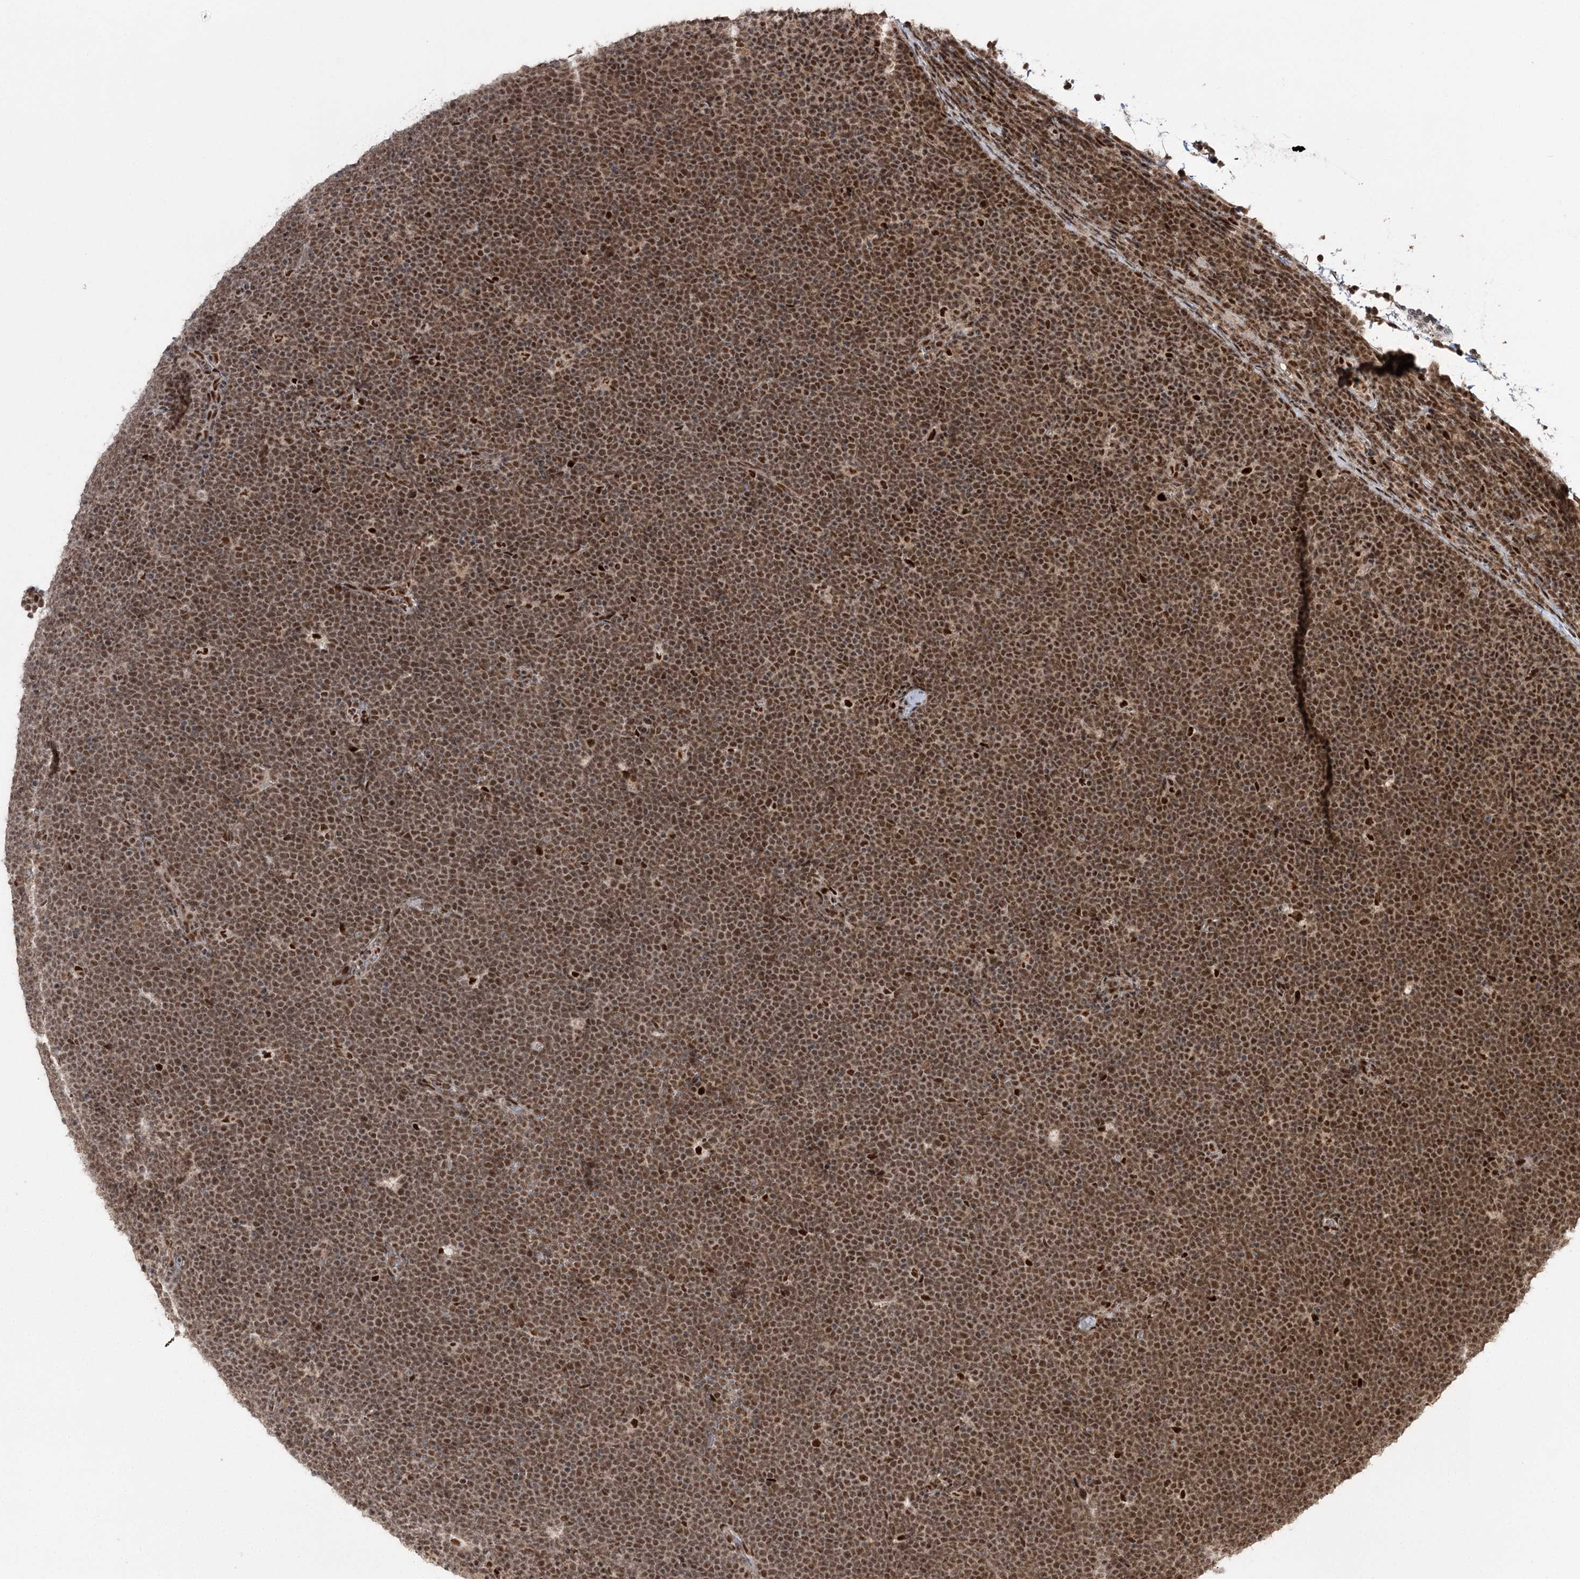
{"staining": {"intensity": "moderate", "quantity": ">75%", "location": "nuclear"}, "tissue": "lymphoma", "cell_type": "Tumor cells", "image_type": "cancer", "snomed": [{"axis": "morphology", "description": "Malignant lymphoma, non-Hodgkin's type, High grade"}, {"axis": "topography", "description": "Lymph node"}], "caption": "A micrograph showing moderate nuclear staining in about >75% of tumor cells in lymphoma, as visualized by brown immunohistochemical staining.", "gene": "ERCC3", "patient": {"sex": "male", "age": 13}}